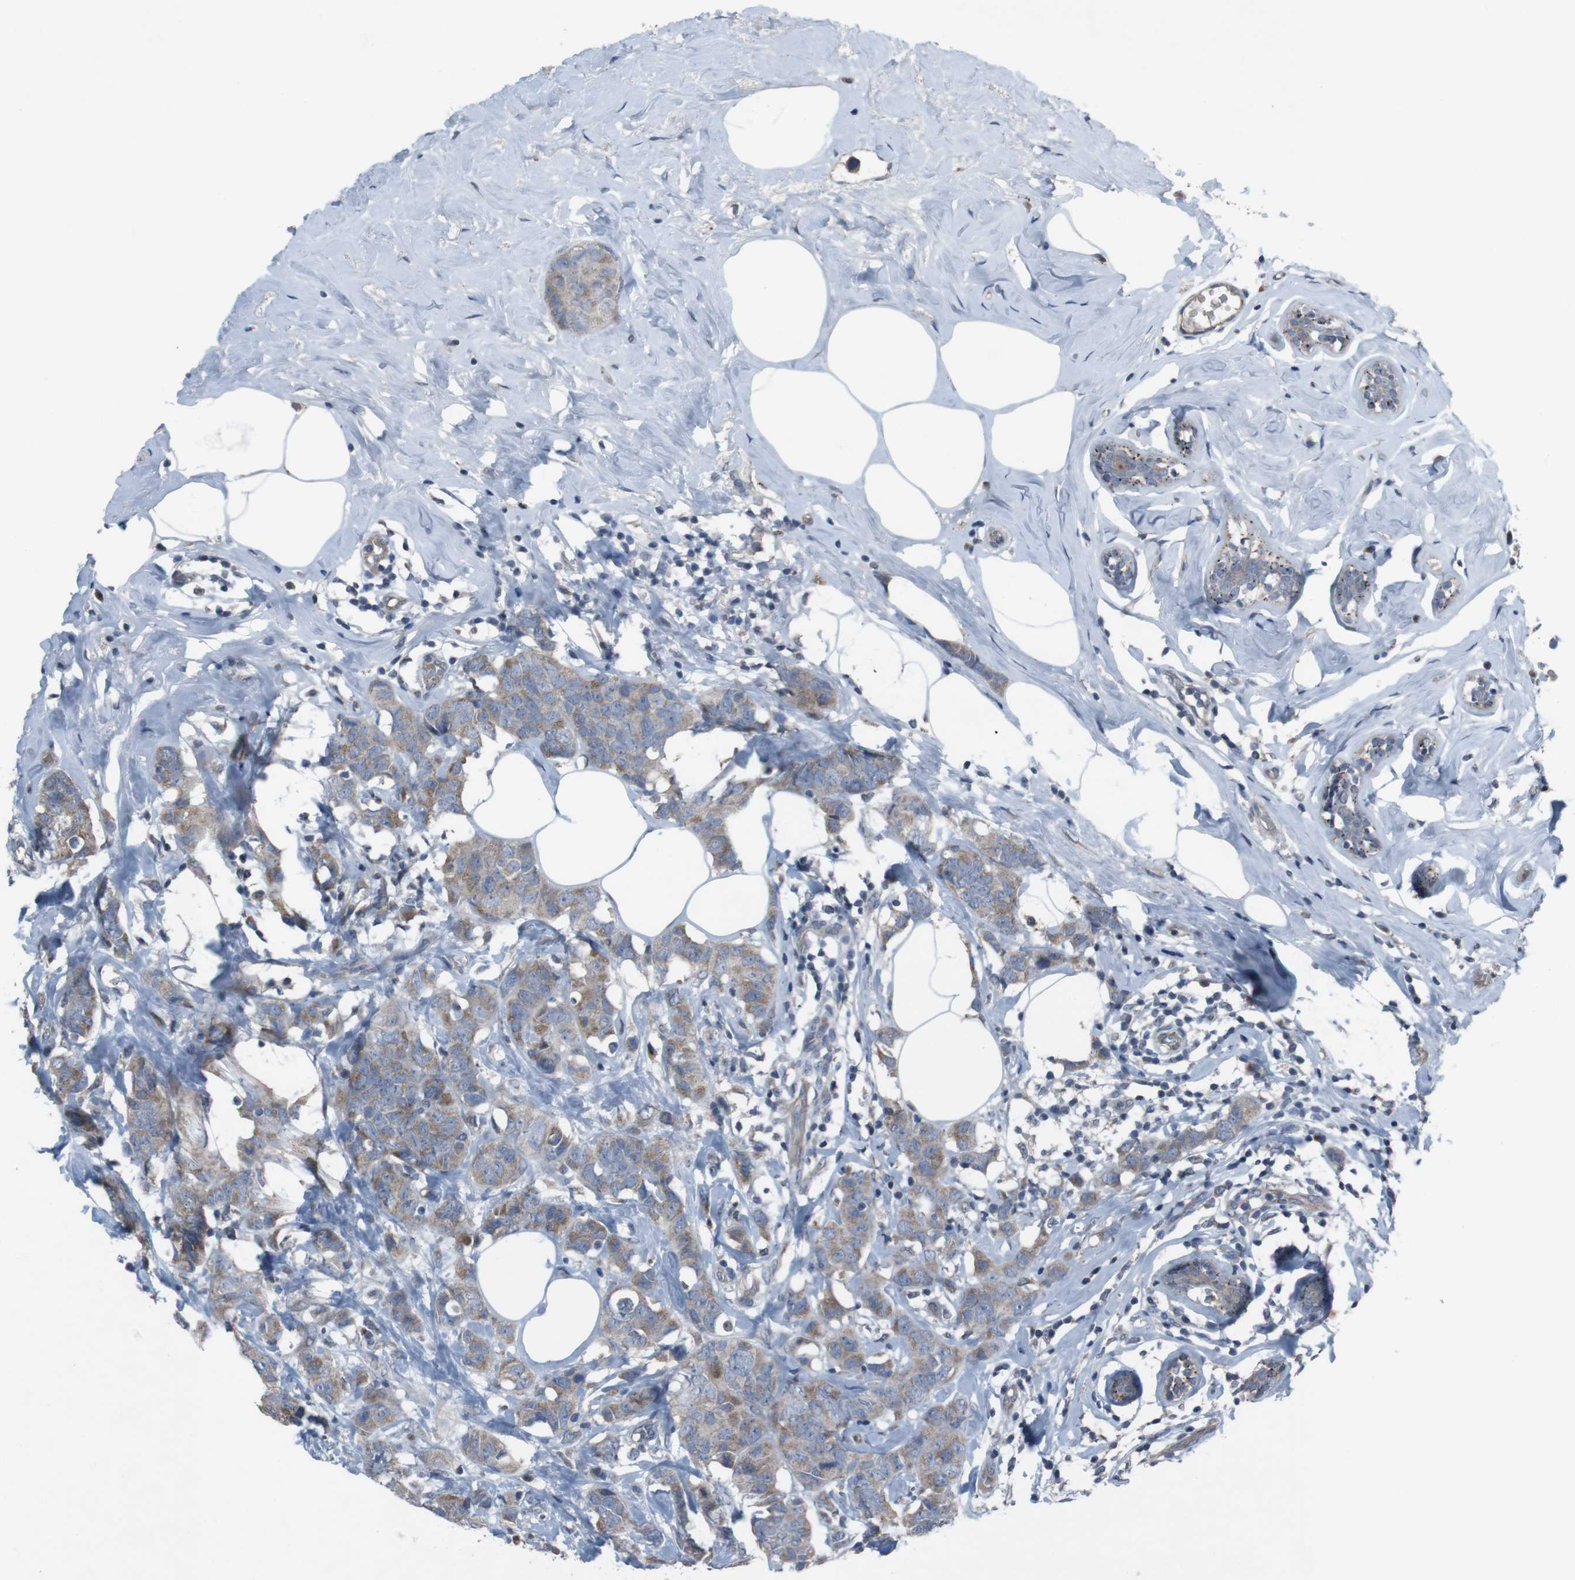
{"staining": {"intensity": "moderate", "quantity": ">75%", "location": "cytoplasmic/membranous"}, "tissue": "breast cancer", "cell_type": "Tumor cells", "image_type": "cancer", "snomed": [{"axis": "morphology", "description": "Normal tissue, NOS"}, {"axis": "morphology", "description": "Duct carcinoma"}, {"axis": "topography", "description": "Breast"}], "caption": "An image showing moderate cytoplasmic/membranous positivity in about >75% of tumor cells in infiltrating ductal carcinoma (breast), as visualized by brown immunohistochemical staining.", "gene": "EFNA5", "patient": {"sex": "female", "age": 50}}